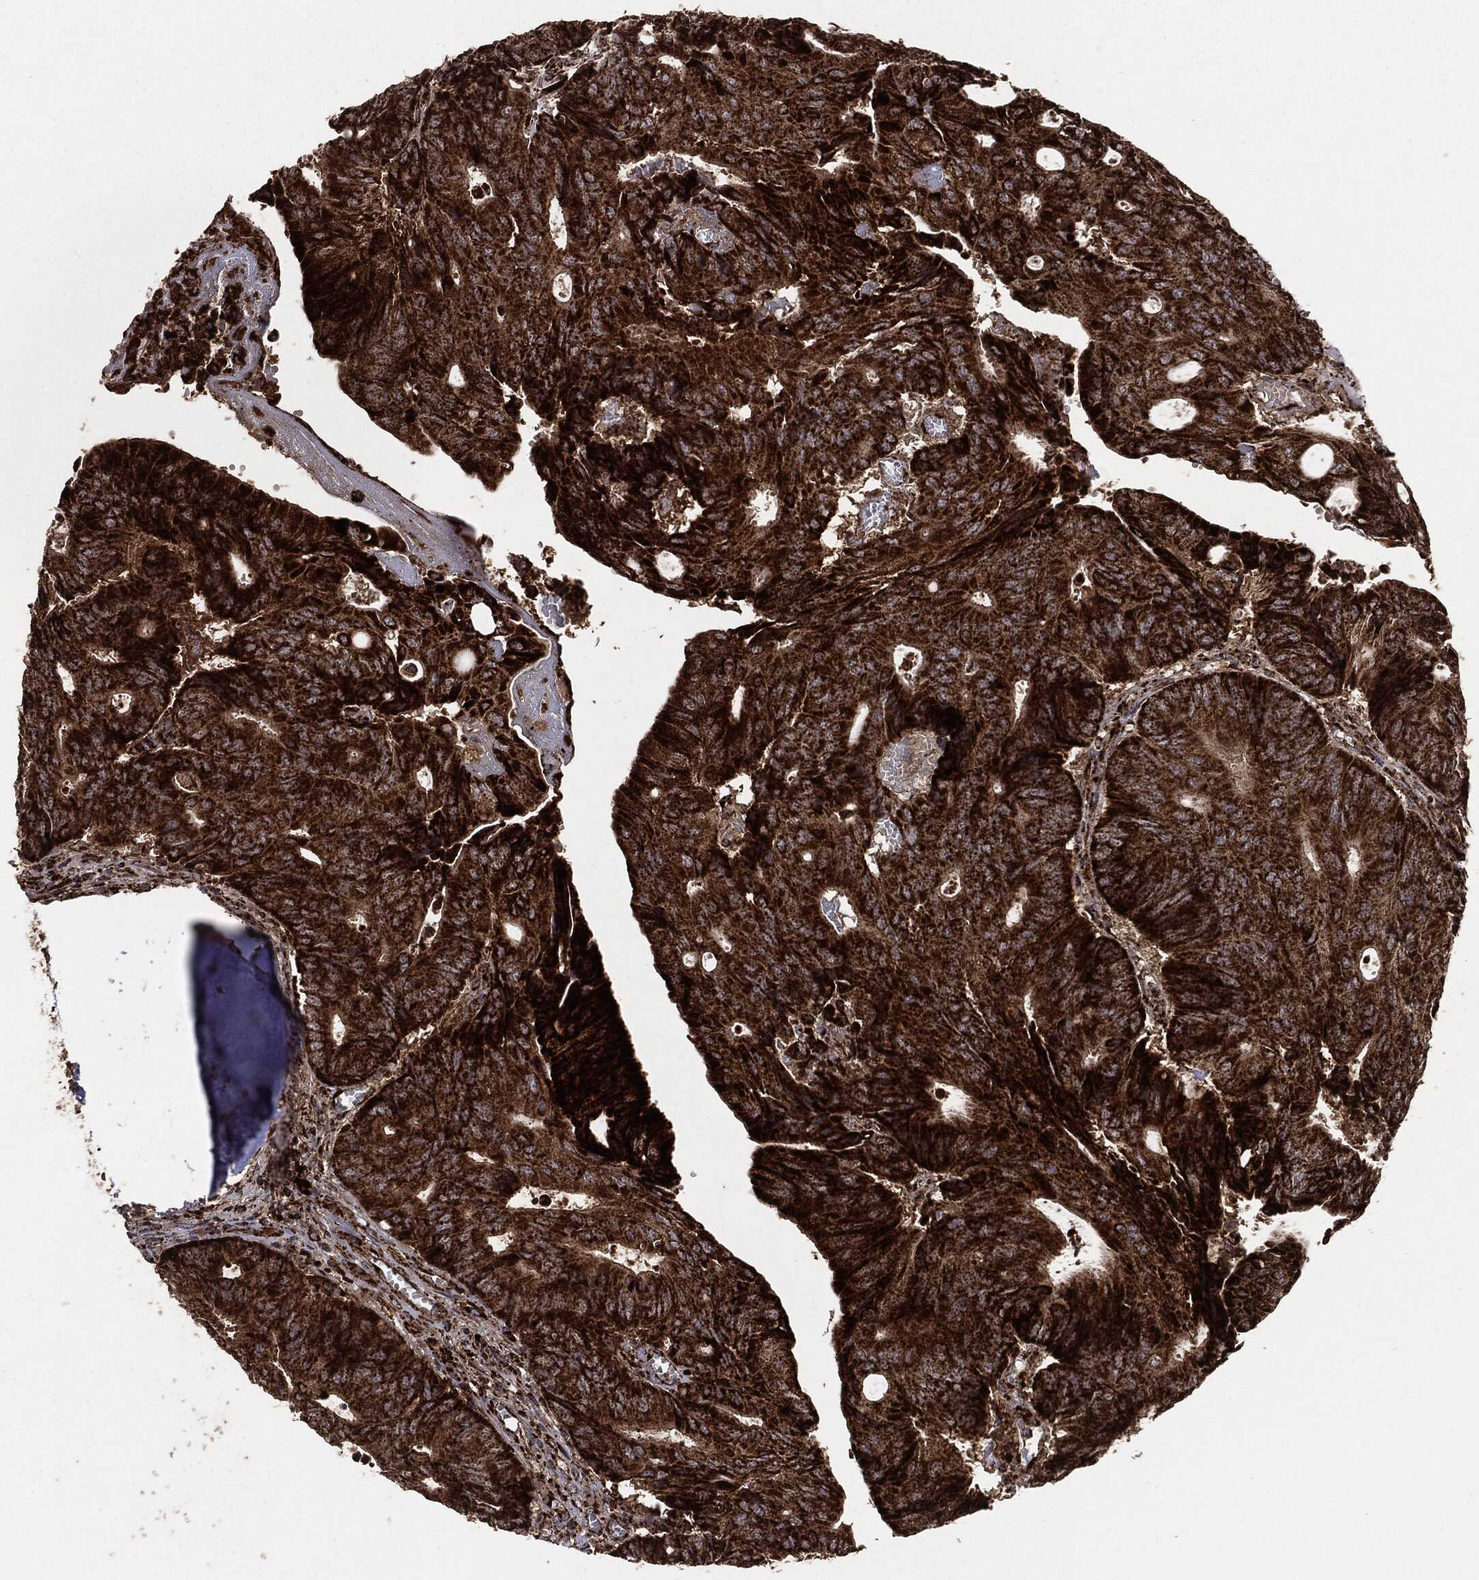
{"staining": {"intensity": "strong", "quantity": ">75%", "location": "cytoplasmic/membranous"}, "tissue": "colorectal cancer", "cell_type": "Tumor cells", "image_type": "cancer", "snomed": [{"axis": "morphology", "description": "Normal tissue, NOS"}, {"axis": "morphology", "description": "Adenocarcinoma, NOS"}, {"axis": "topography", "description": "Colon"}], "caption": "Colorectal adenocarcinoma tissue exhibits strong cytoplasmic/membranous staining in about >75% of tumor cells, visualized by immunohistochemistry. The protein is stained brown, and the nuclei are stained in blue (DAB (3,3'-diaminobenzidine) IHC with brightfield microscopy, high magnification).", "gene": "MAP2K1", "patient": {"sex": "male", "age": 65}}